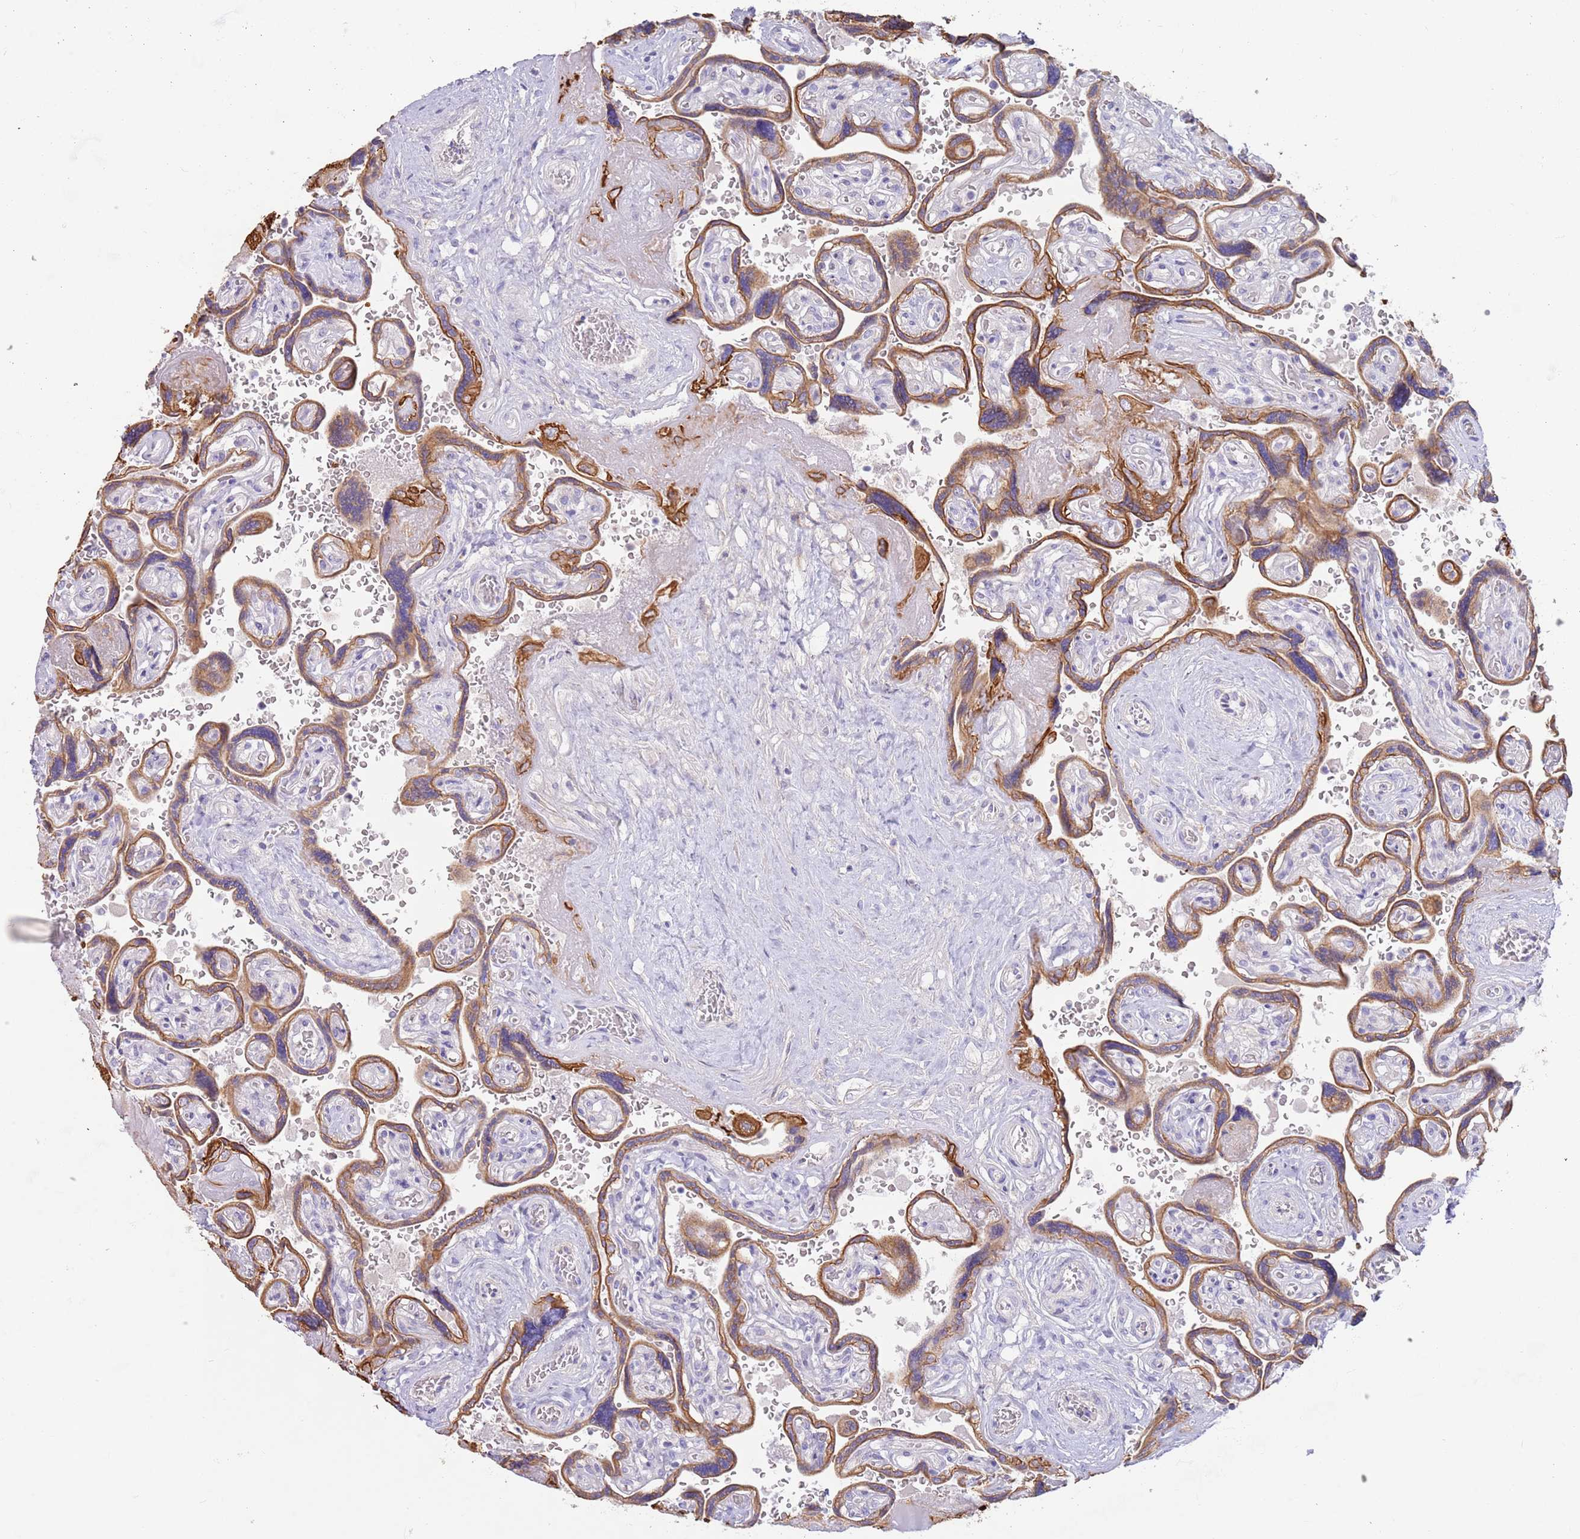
{"staining": {"intensity": "strong", "quantity": ">75%", "location": "cytoplasmic/membranous"}, "tissue": "placenta", "cell_type": "Decidual cells", "image_type": "normal", "snomed": [{"axis": "morphology", "description": "Normal tissue, NOS"}, {"axis": "topography", "description": "Placenta"}], "caption": "This is a photomicrograph of immunohistochemistry (IHC) staining of benign placenta, which shows strong staining in the cytoplasmic/membranous of decidual cells.", "gene": "CCDC149", "patient": {"sex": "female", "age": 32}}